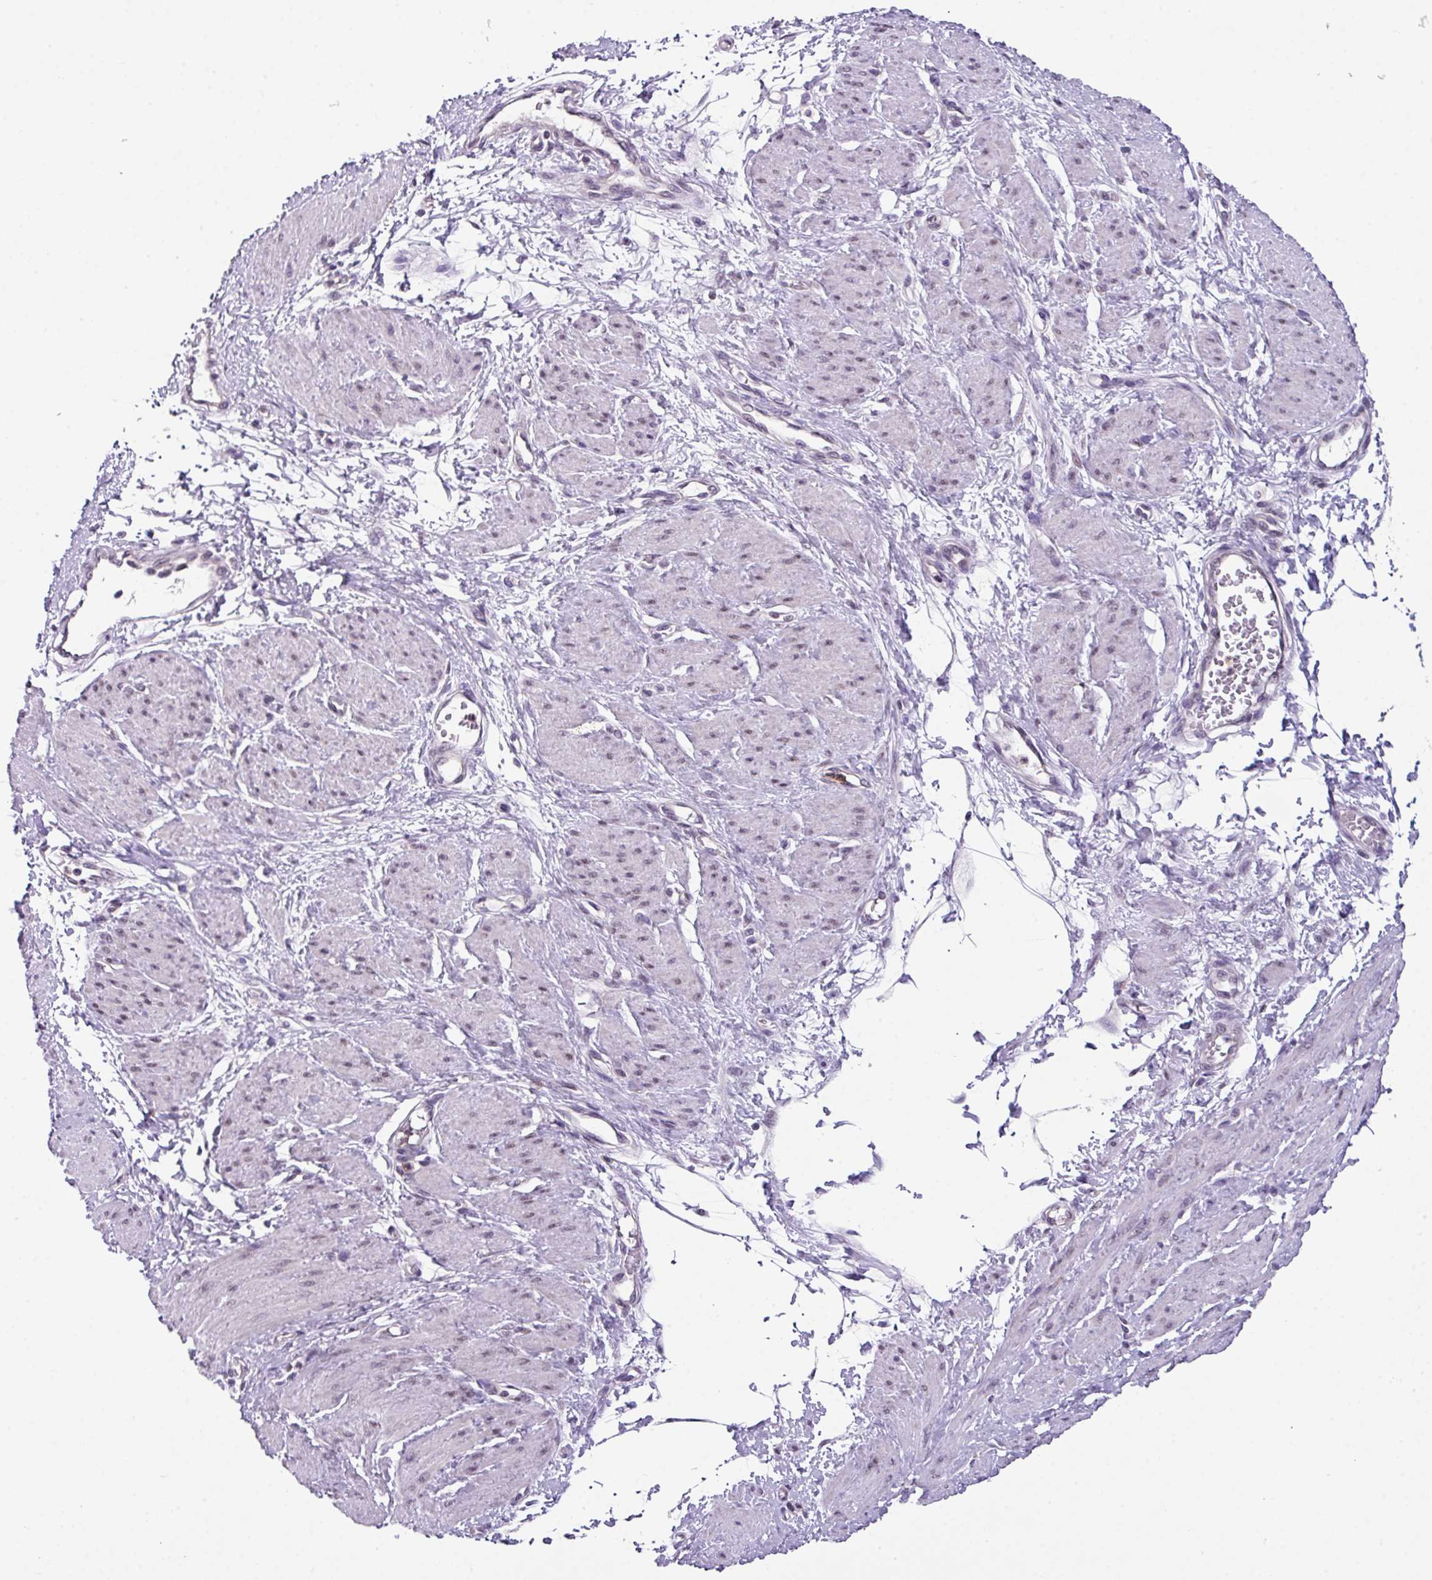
{"staining": {"intensity": "negative", "quantity": "none", "location": "none"}, "tissue": "smooth muscle", "cell_type": "Smooth muscle cells", "image_type": "normal", "snomed": [{"axis": "morphology", "description": "Normal tissue, NOS"}, {"axis": "topography", "description": "Smooth muscle"}, {"axis": "topography", "description": "Uterus"}], "caption": "DAB immunohistochemical staining of normal human smooth muscle shows no significant staining in smooth muscle cells. (DAB immunohistochemistry (IHC) visualized using brightfield microscopy, high magnification).", "gene": "ZFP3", "patient": {"sex": "female", "age": 39}}